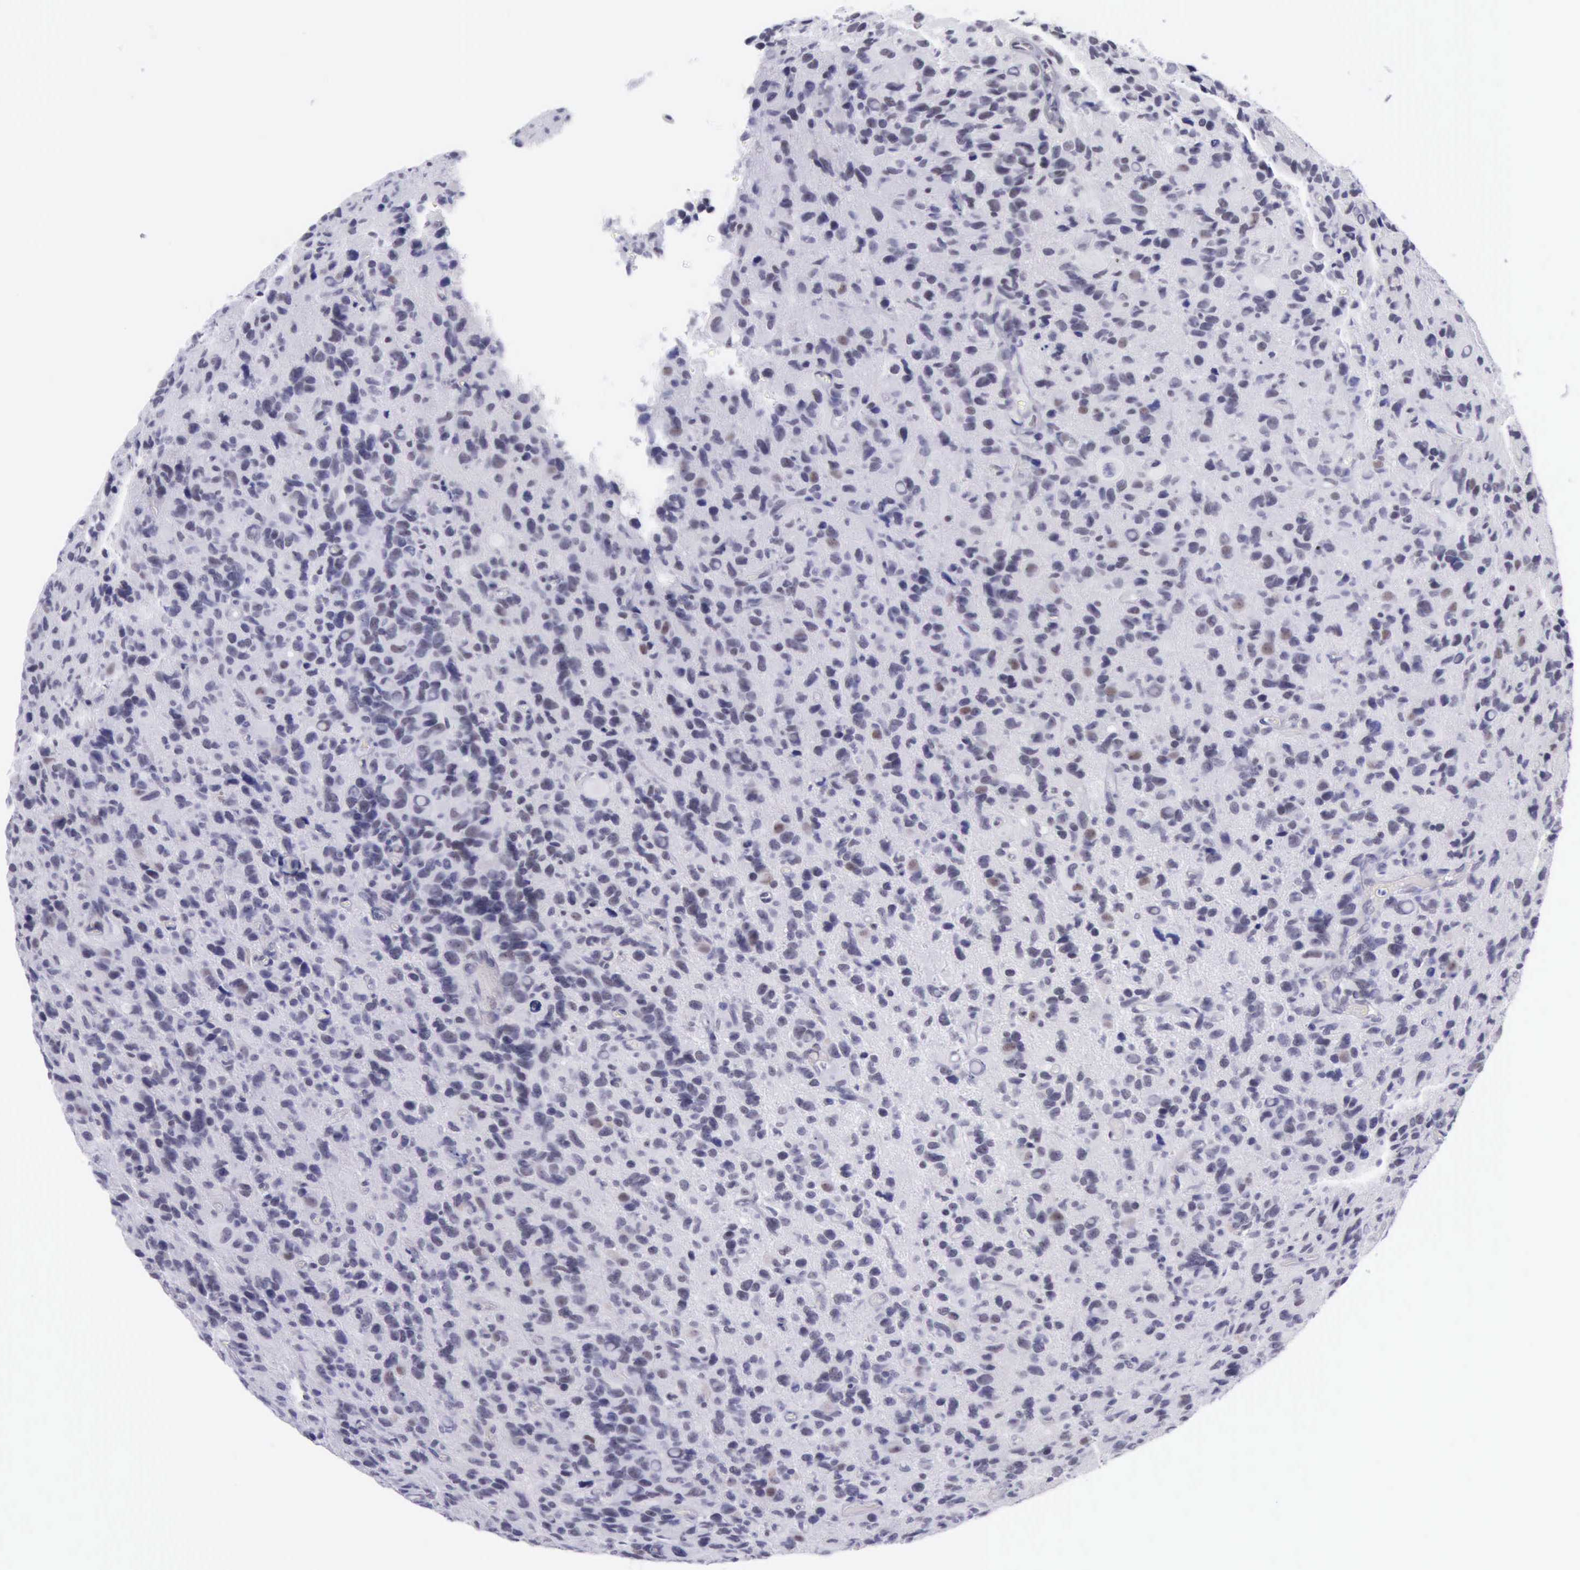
{"staining": {"intensity": "negative", "quantity": "none", "location": "none"}, "tissue": "glioma", "cell_type": "Tumor cells", "image_type": "cancer", "snomed": [{"axis": "morphology", "description": "Glioma, malignant, High grade"}, {"axis": "topography", "description": "Brain"}], "caption": "Malignant glioma (high-grade) was stained to show a protein in brown. There is no significant expression in tumor cells.", "gene": "EP300", "patient": {"sex": "male", "age": 77}}